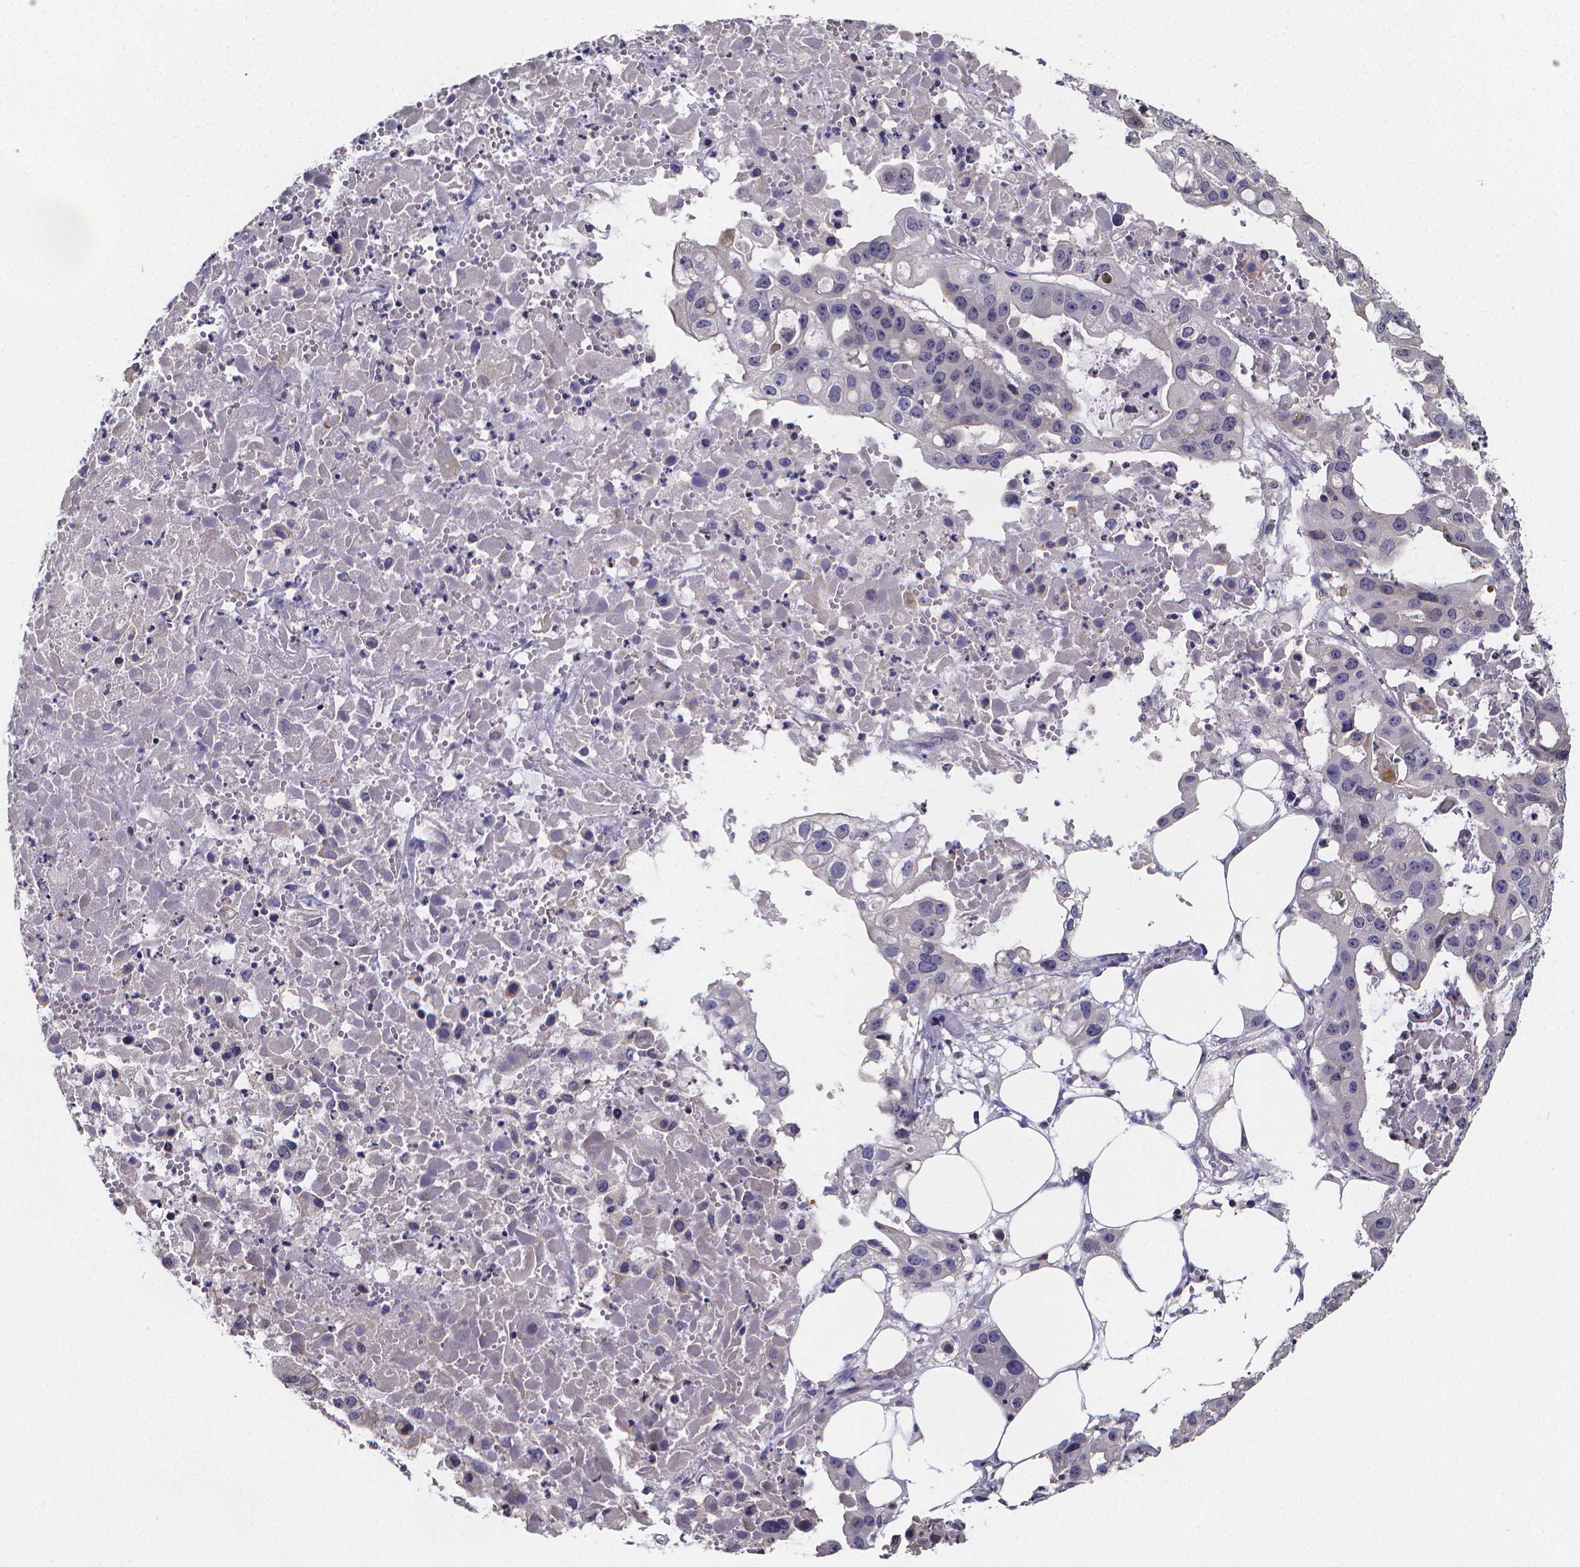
{"staining": {"intensity": "negative", "quantity": "none", "location": "none"}, "tissue": "ovarian cancer", "cell_type": "Tumor cells", "image_type": "cancer", "snomed": [{"axis": "morphology", "description": "Cystadenocarcinoma, serous, NOS"}, {"axis": "topography", "description": "Ovary"}], "caption": "Immunohistochemistry (IHC) of ovarian serous cystadenocarcinoma displays no staining in tumor cells.", "gene": "PAH", "patient": {"sex": "female", "age": 56}}